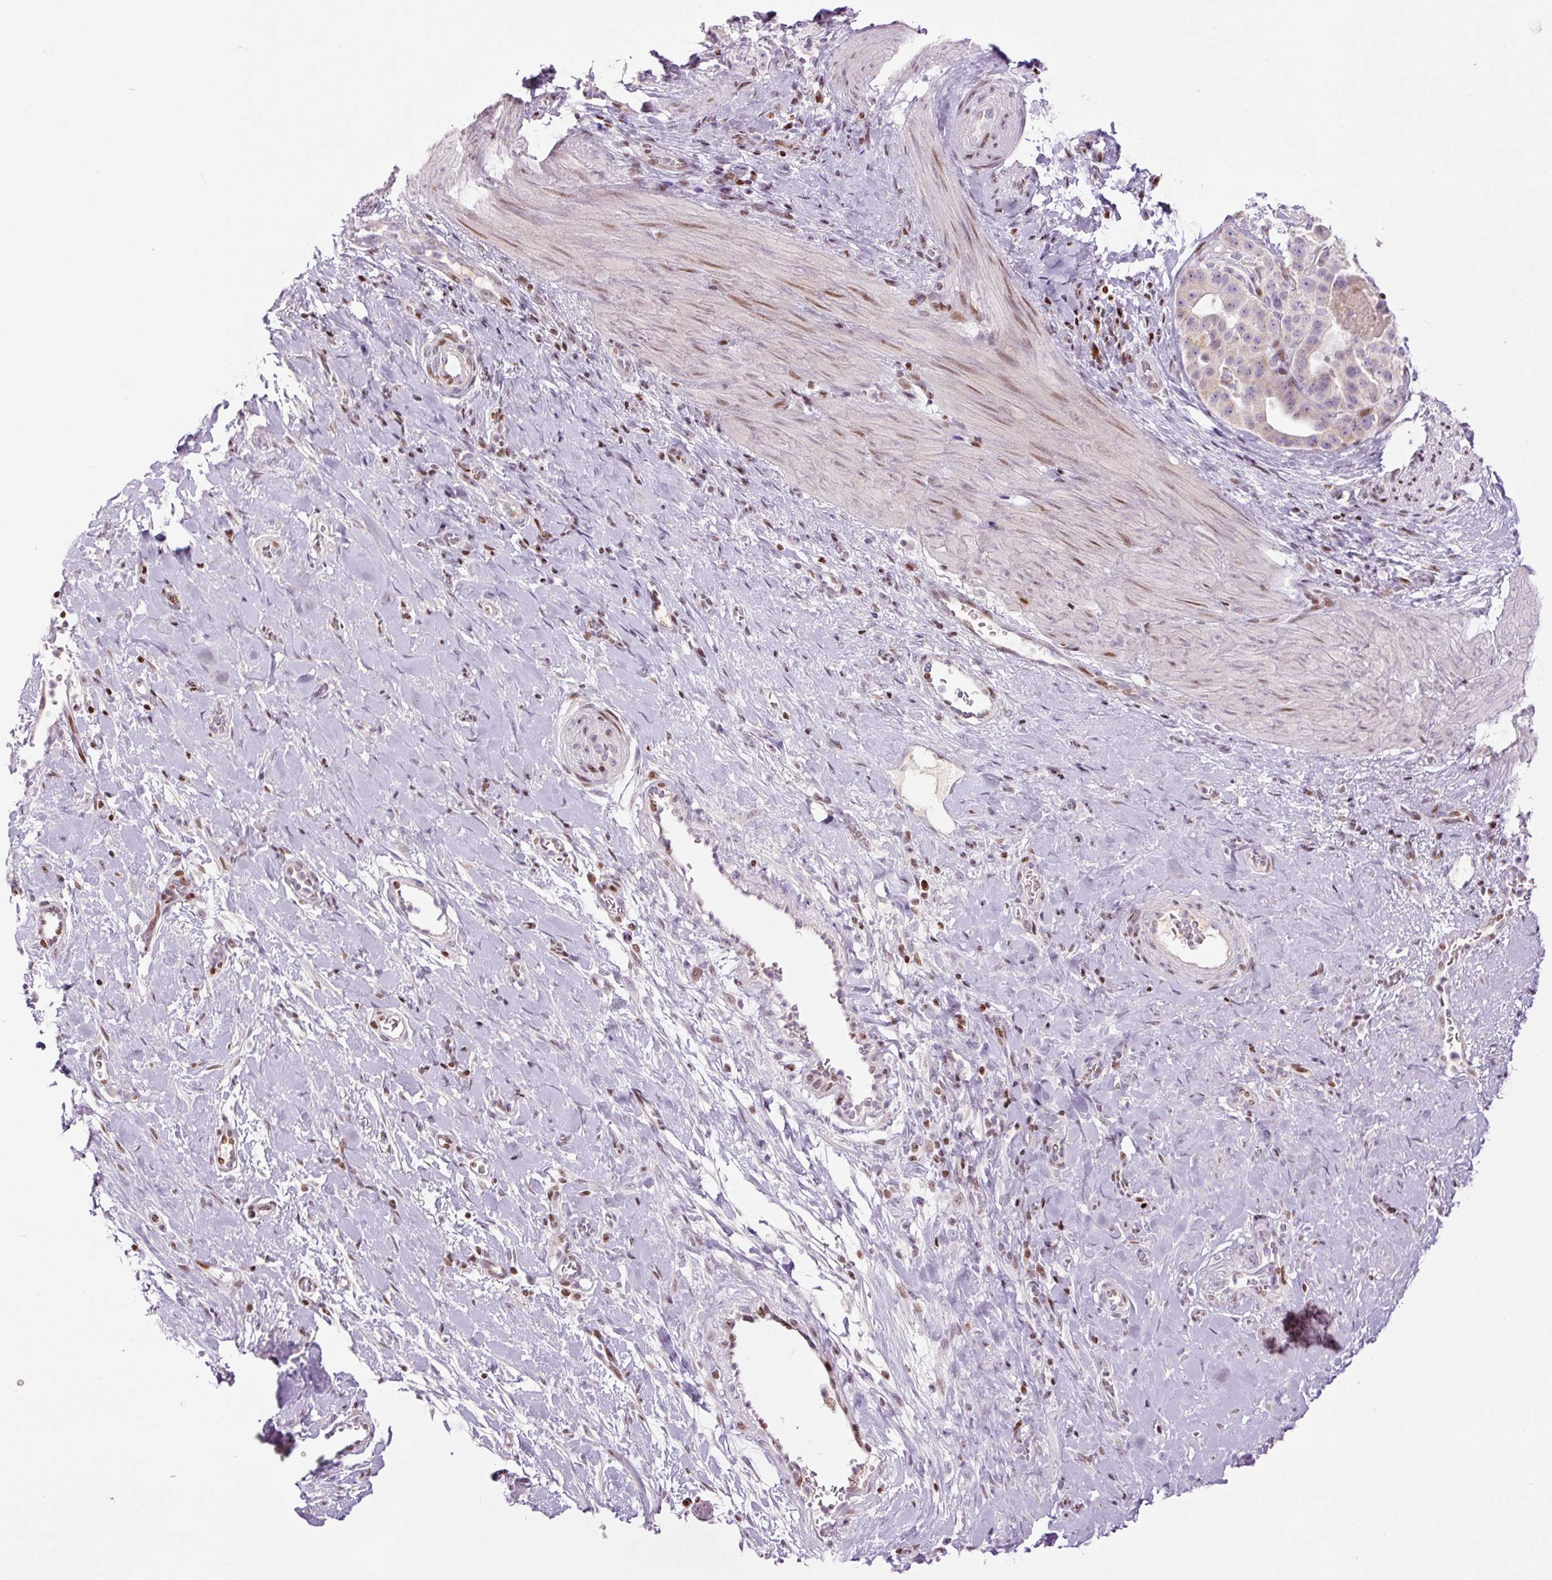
{"staining": {"intensity": "weak", "quantity": "<25%", "location": "cytoplasmic/membranous"}, "tissue": "stomach cancer", "cell_type": "Tumor cells", "image_type": "cancer", "snomed": [{"axis": "morphology", "description": "Adenocarcinoma, NOS"}, {"axis": "topography", "description": "Stomach"}], "caption": "Stomach cancer stained for a protein using IHC reveals no staining tumor cells.", "gene": "TMEM177", "patient": {"sex": "male", "age": 48}}